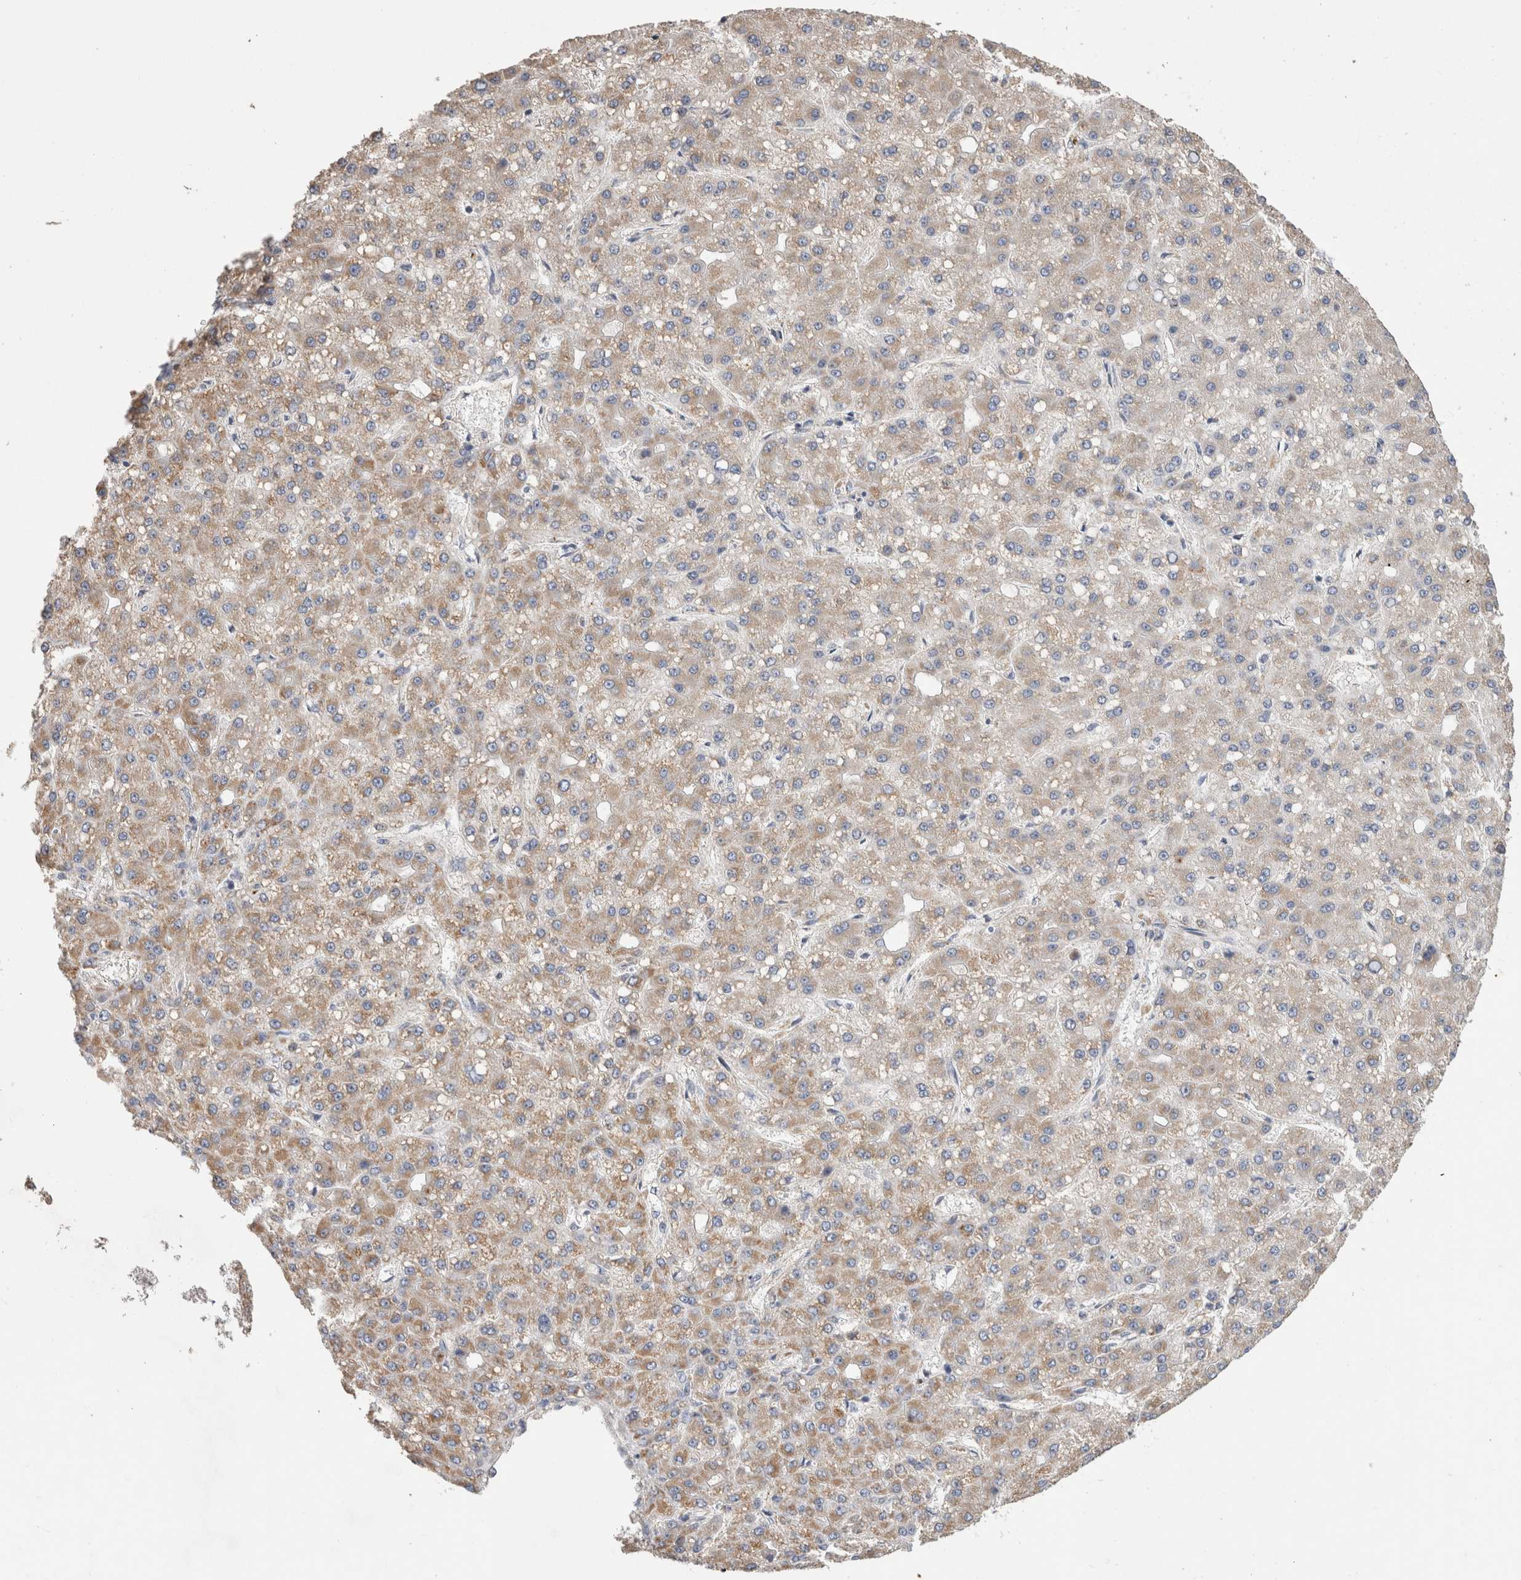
{"staining": {"intensity": "moderate", "quantity": ">75%", "location": "cytoplasmic/membranous"}, "tissue": "liver cancer", "cell_type": "Tumor cells", "image_type": "cancer", "snomed": [{"axis": "morphology", "description": "Carcinoma, Hepatocellular, NOS"}, {"axis": "topography", "description": "Liver"}], "caption": "Immunohistochemistry photomicrograph of hepatocellular carcinoma (liver) stained for a protein (brown), which exhibits medium levels of moderate cytoplasmic/membranous expression in approximately >75% of tumor cells.", "gene": "IARS2", "patient": {"sex": "male", "age": 67}}